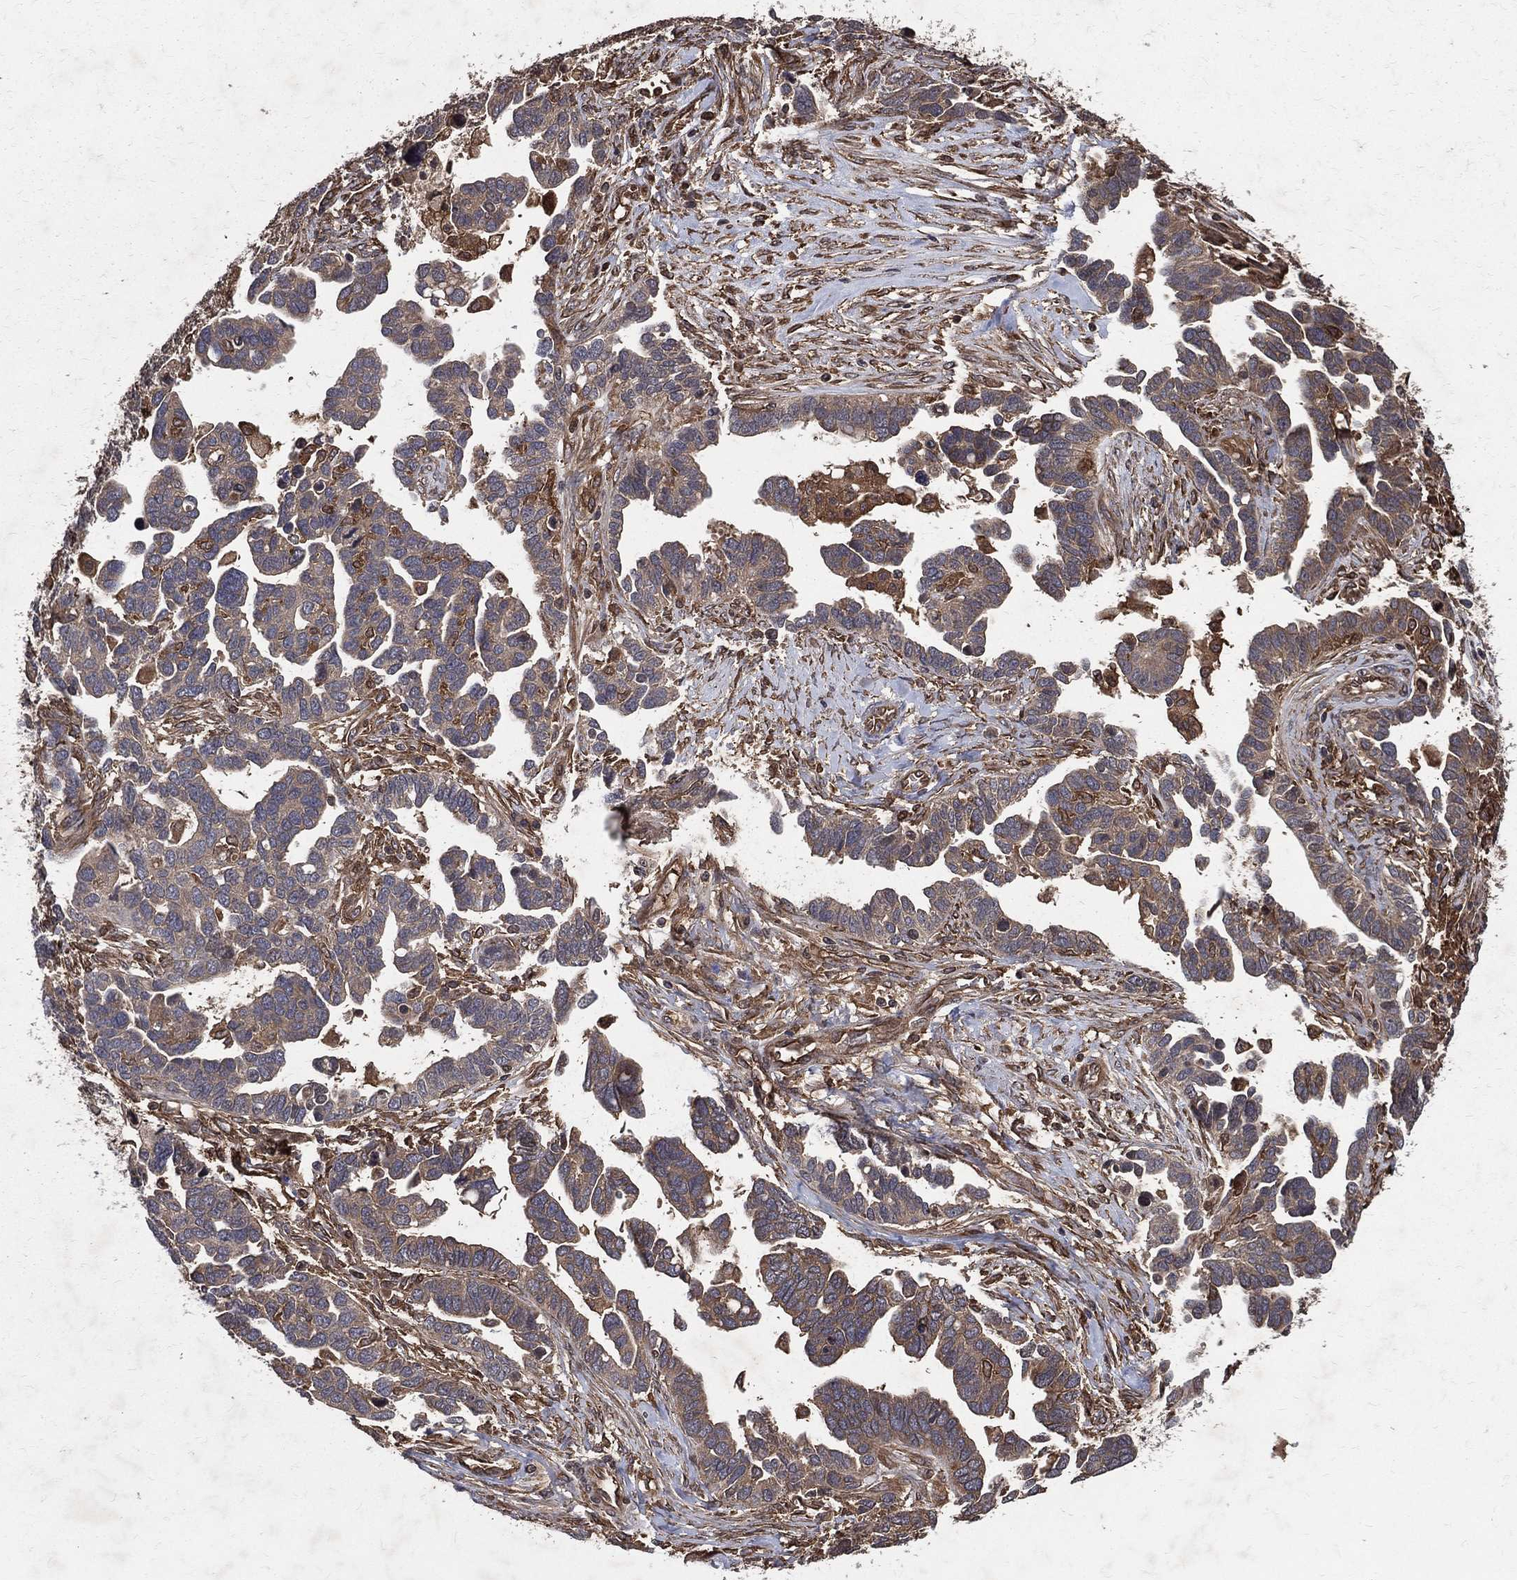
{"staining": {"intensity": "weak", "quantity": "25%-75%", "location": "cytoplasmic/membranous"}, "tissue": "ovarian cancer", "cell_type": "Tumor cells", "image_type": "cancer", "snomed": [{"axis": "morphology", "description": "Cystadenocarcinoma, serous, NOS"}, {"axis": "topography", "description": "Ovary"}], "caption": "Ovarian cancer (serous cystadenocarcinoma) tissue displays weak cytoplasmic/membranous staining in about 25%-75% of tumor cells, visualized by immunohistochemistry.", "gene": "DPYSL2", "patient": {"sex": "female", "age": 54}}